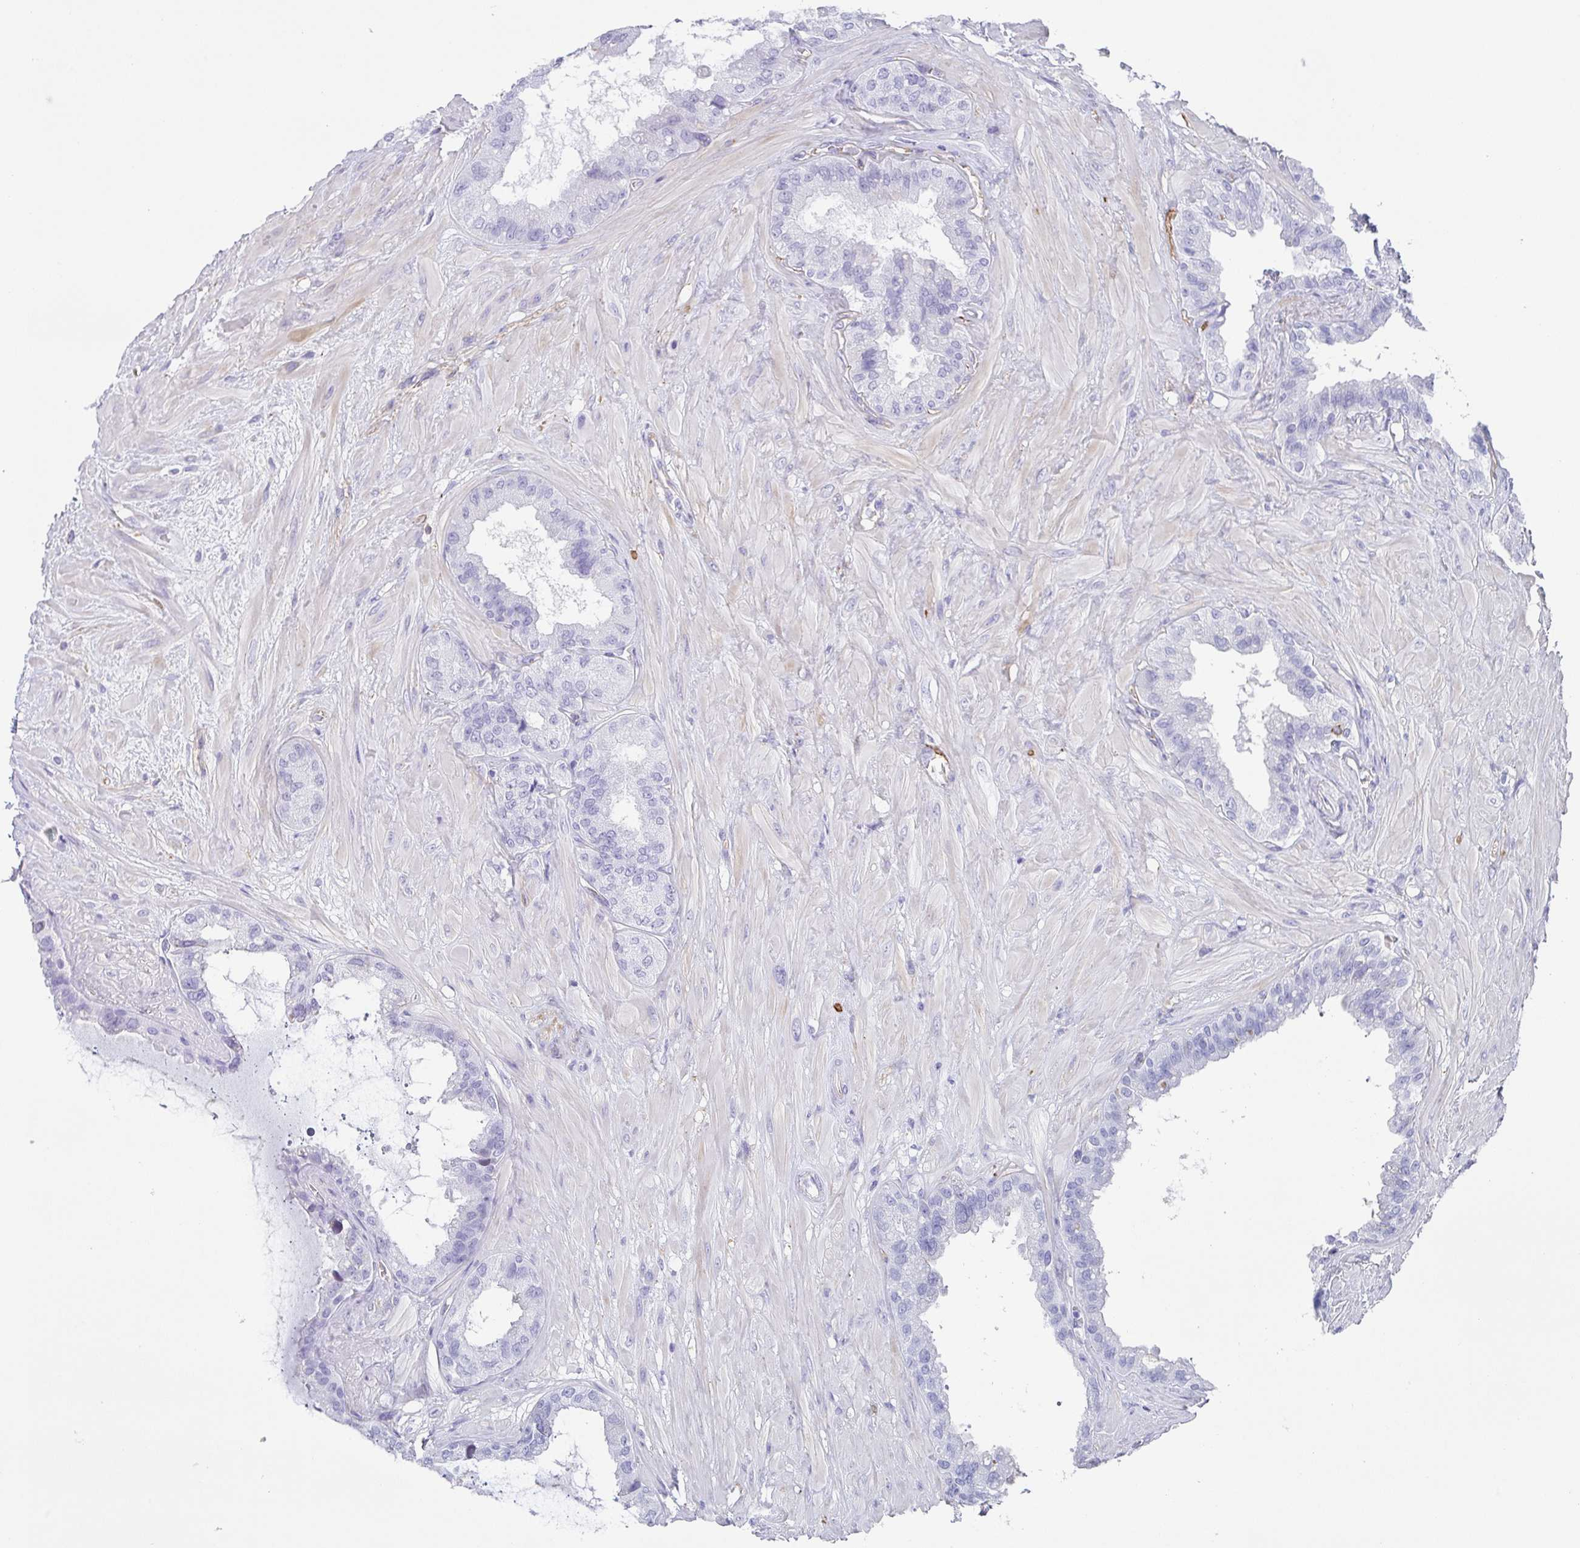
{"staining": {"intensity": "negative", "quantity": "none", "location": "none"}, "tissue": "seminal vesicle", "cell_type": "Glandular cells", "image_type": "normal", "snomed": [{"axis": "morphology", "description": "Normal tissue, NOS"}, {"axis": "topography", "description": "Seminal veicle"}, {"axis": "topography", "description": "Peripheral nerve tissue"}], "caption": "IHC histopathology image of benign seminal vesicle: human seminal vesicle stained with DAB (3,3'-diaminobenzidine) displays no significant protein positivity in glandular cells.", "gene": "DBN1", "patient": {"sex": "male", "age": 76}}